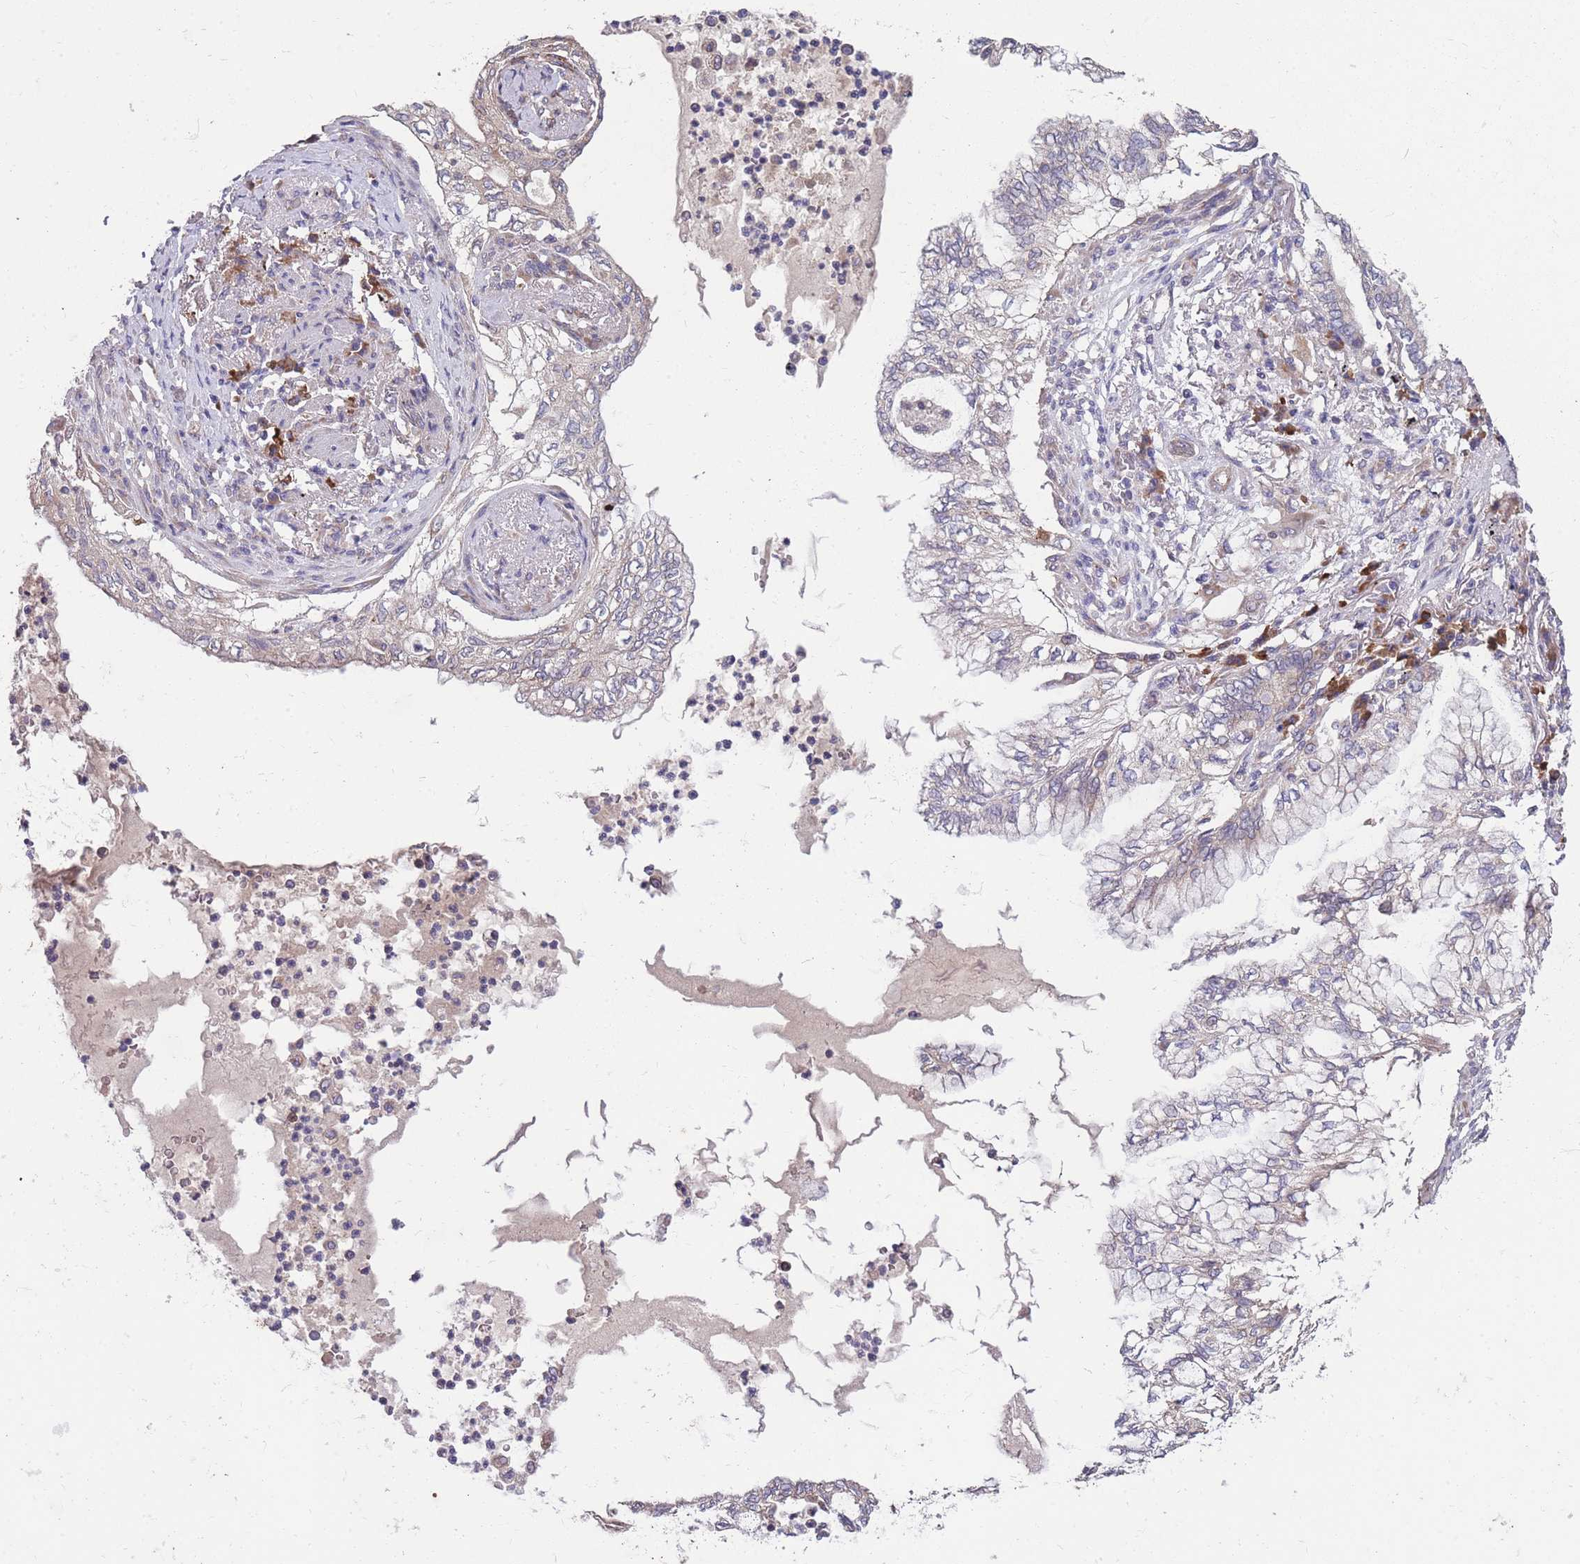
{"staining": {"intensity": "negative", "quantity": "none", "location": "none"}, "tissue": "lung cancer", "cell_type": "Tumor cells", "image_type": "cancer", "snomed": [{"axis": "morphology", "description": "Adenocarcinoma, NOS"}, {"axis": "topography", "description": "Lung"}], "caption": "Immunohistochemistry micrograph of adenocarcinoma (lung) stained for a protein (brown), which exhibits no expression in tumor cells.", "gene": "STIM2", "patient": {"sex": "female", "age": 70}}